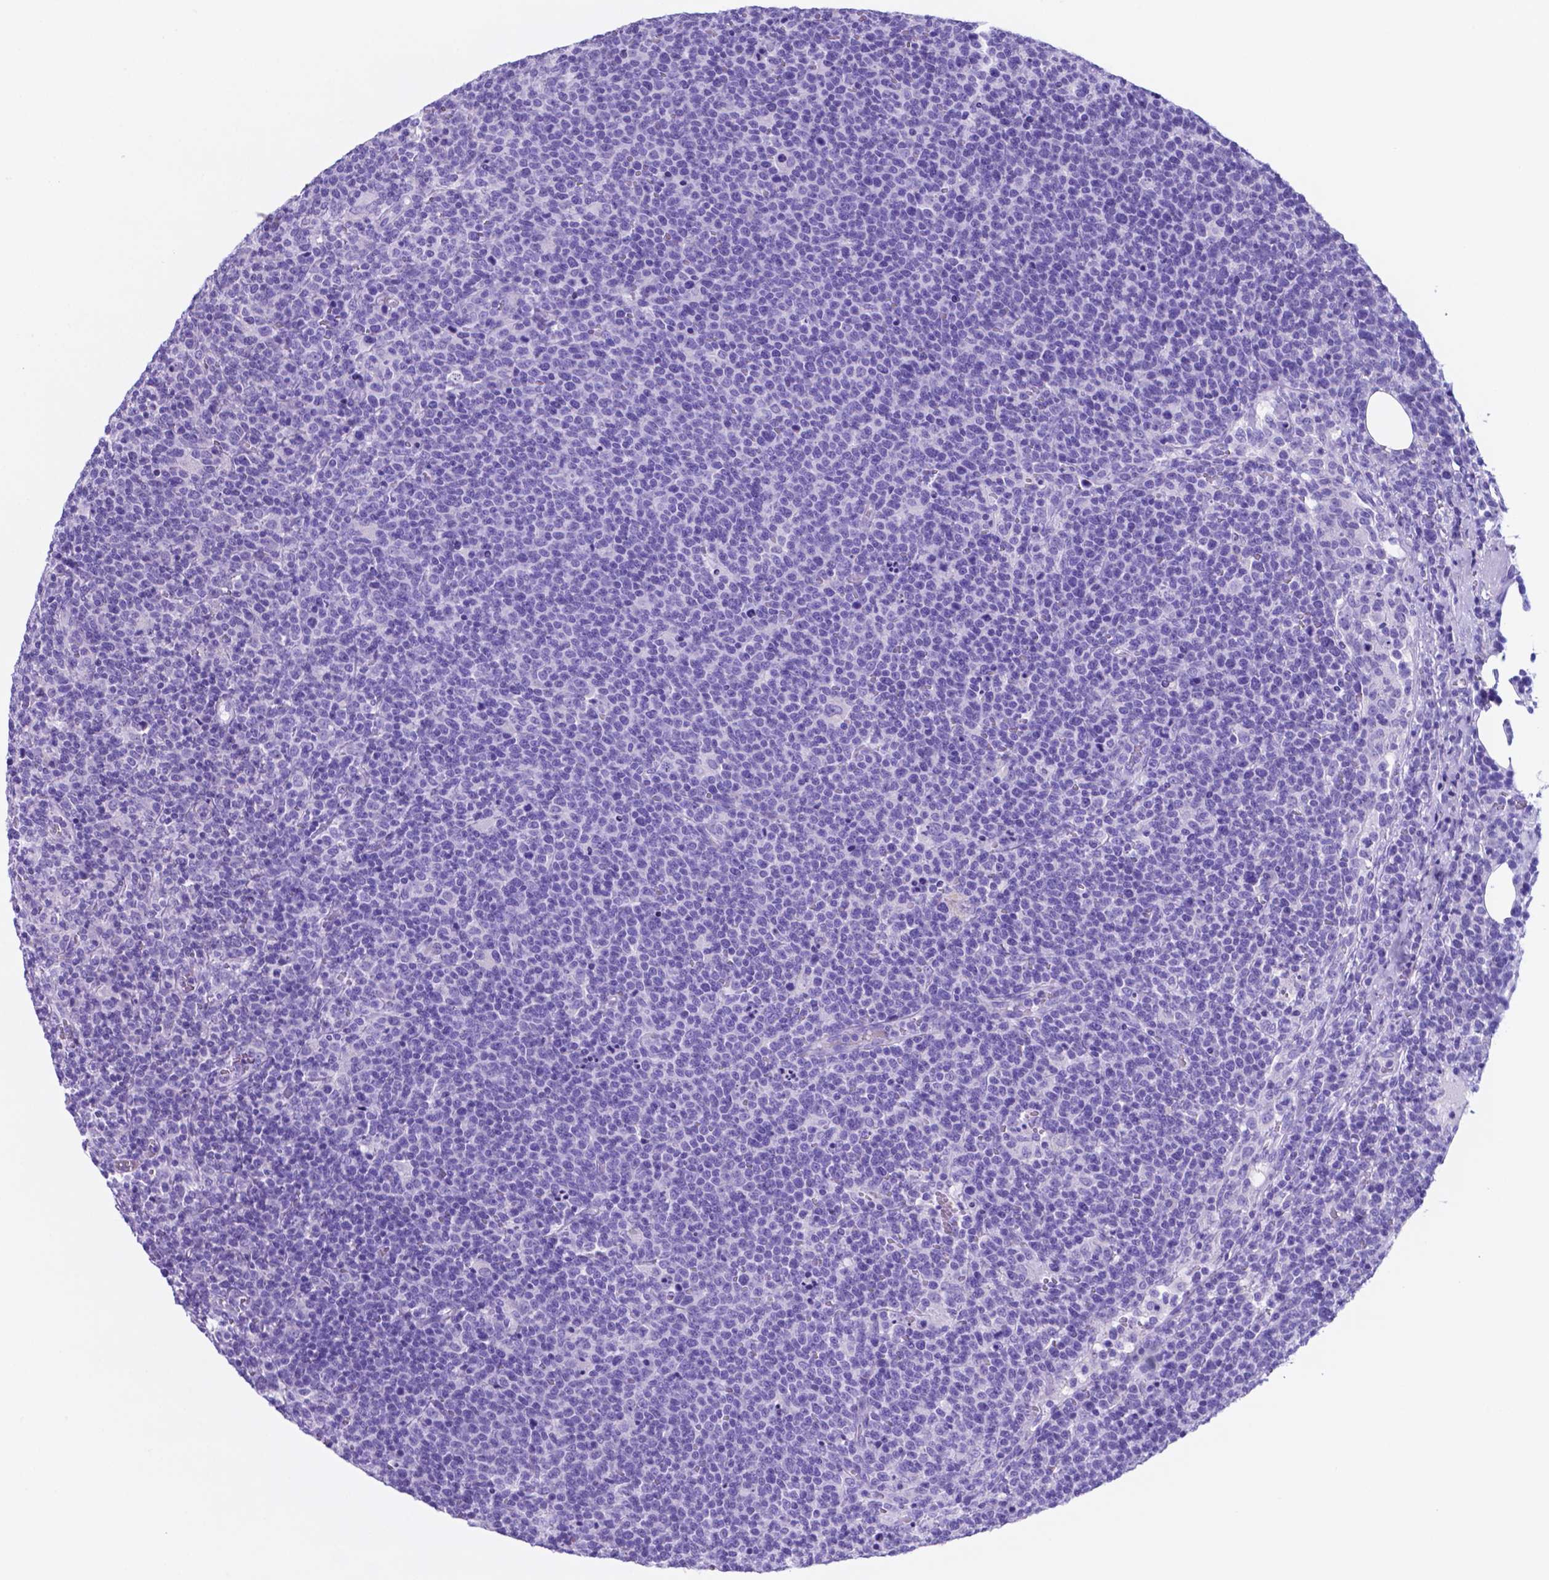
{"staining": {"intensity": "negative", "quantity": "none", "location": "none"}, "tissue": "lymphoma", "cell_type": "Tumor cells", "image_type": "cancer", "snomed": [{"axis": "morphology", "description": "Malignant lymphoma, non-Hodgkin's type, High grade"}, {"axis": "topography", "description": "Lymph node"}], "caption": "IHC of human lymphoma shows no staining in tumor cells.", "gene": "DNAAF8", "patient": {"sex": "male", "age": 61}}